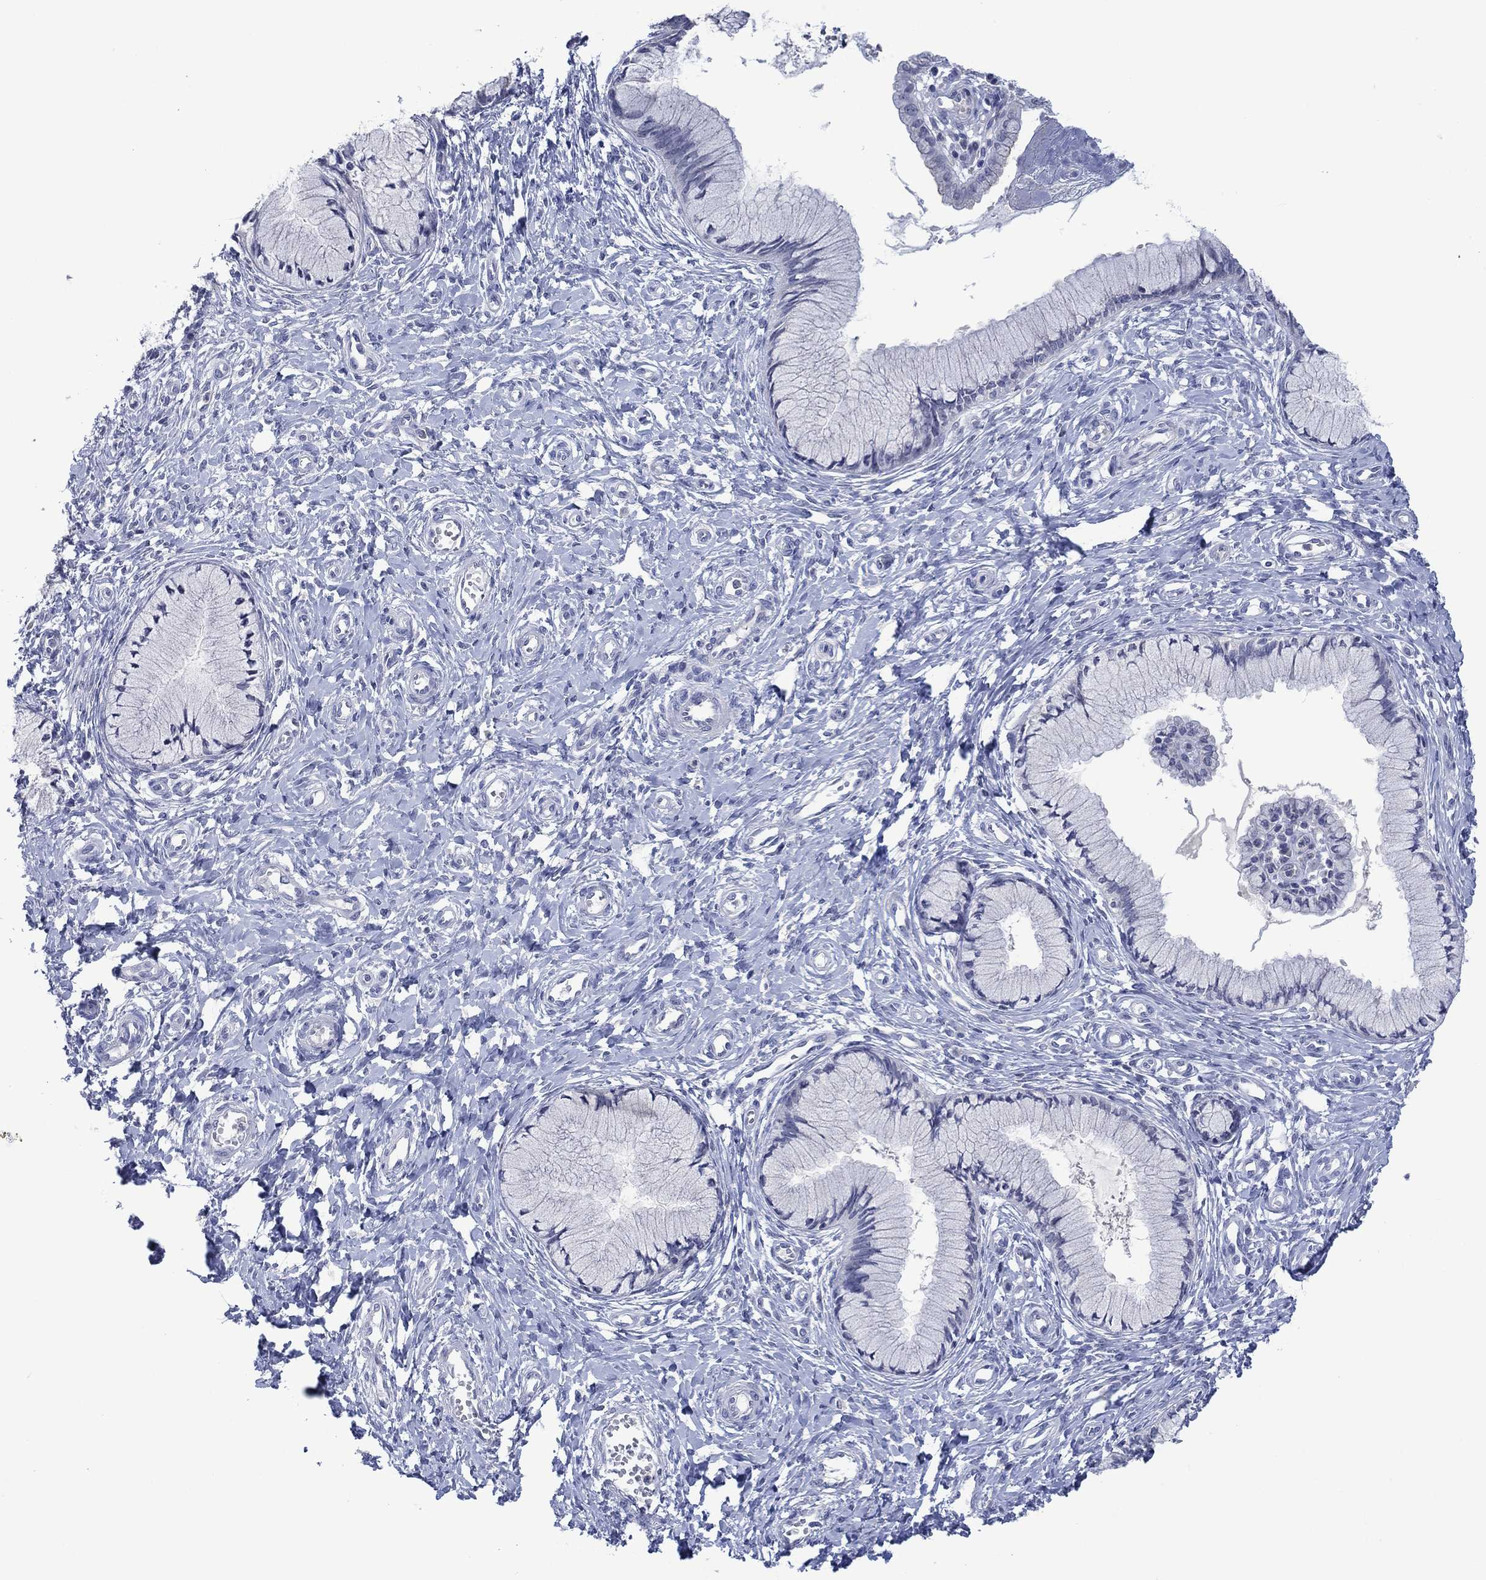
{"staining": {"intensity": "negative", "quantity": "none", "location": "none"}, "tissue": "cervix", "cell_type": "Glandular cells", "image_type": "normal", "snomed": [{"axis": "morphology", "description": "Normal tissue, NOS"}, {"axis": "topography", "description": "Cervix"}], "caption": "Glandular cells show no significant protein expression in benign cervix.", "gene": "FER1L6", "patient": {"sex": "female", "age": 37}}